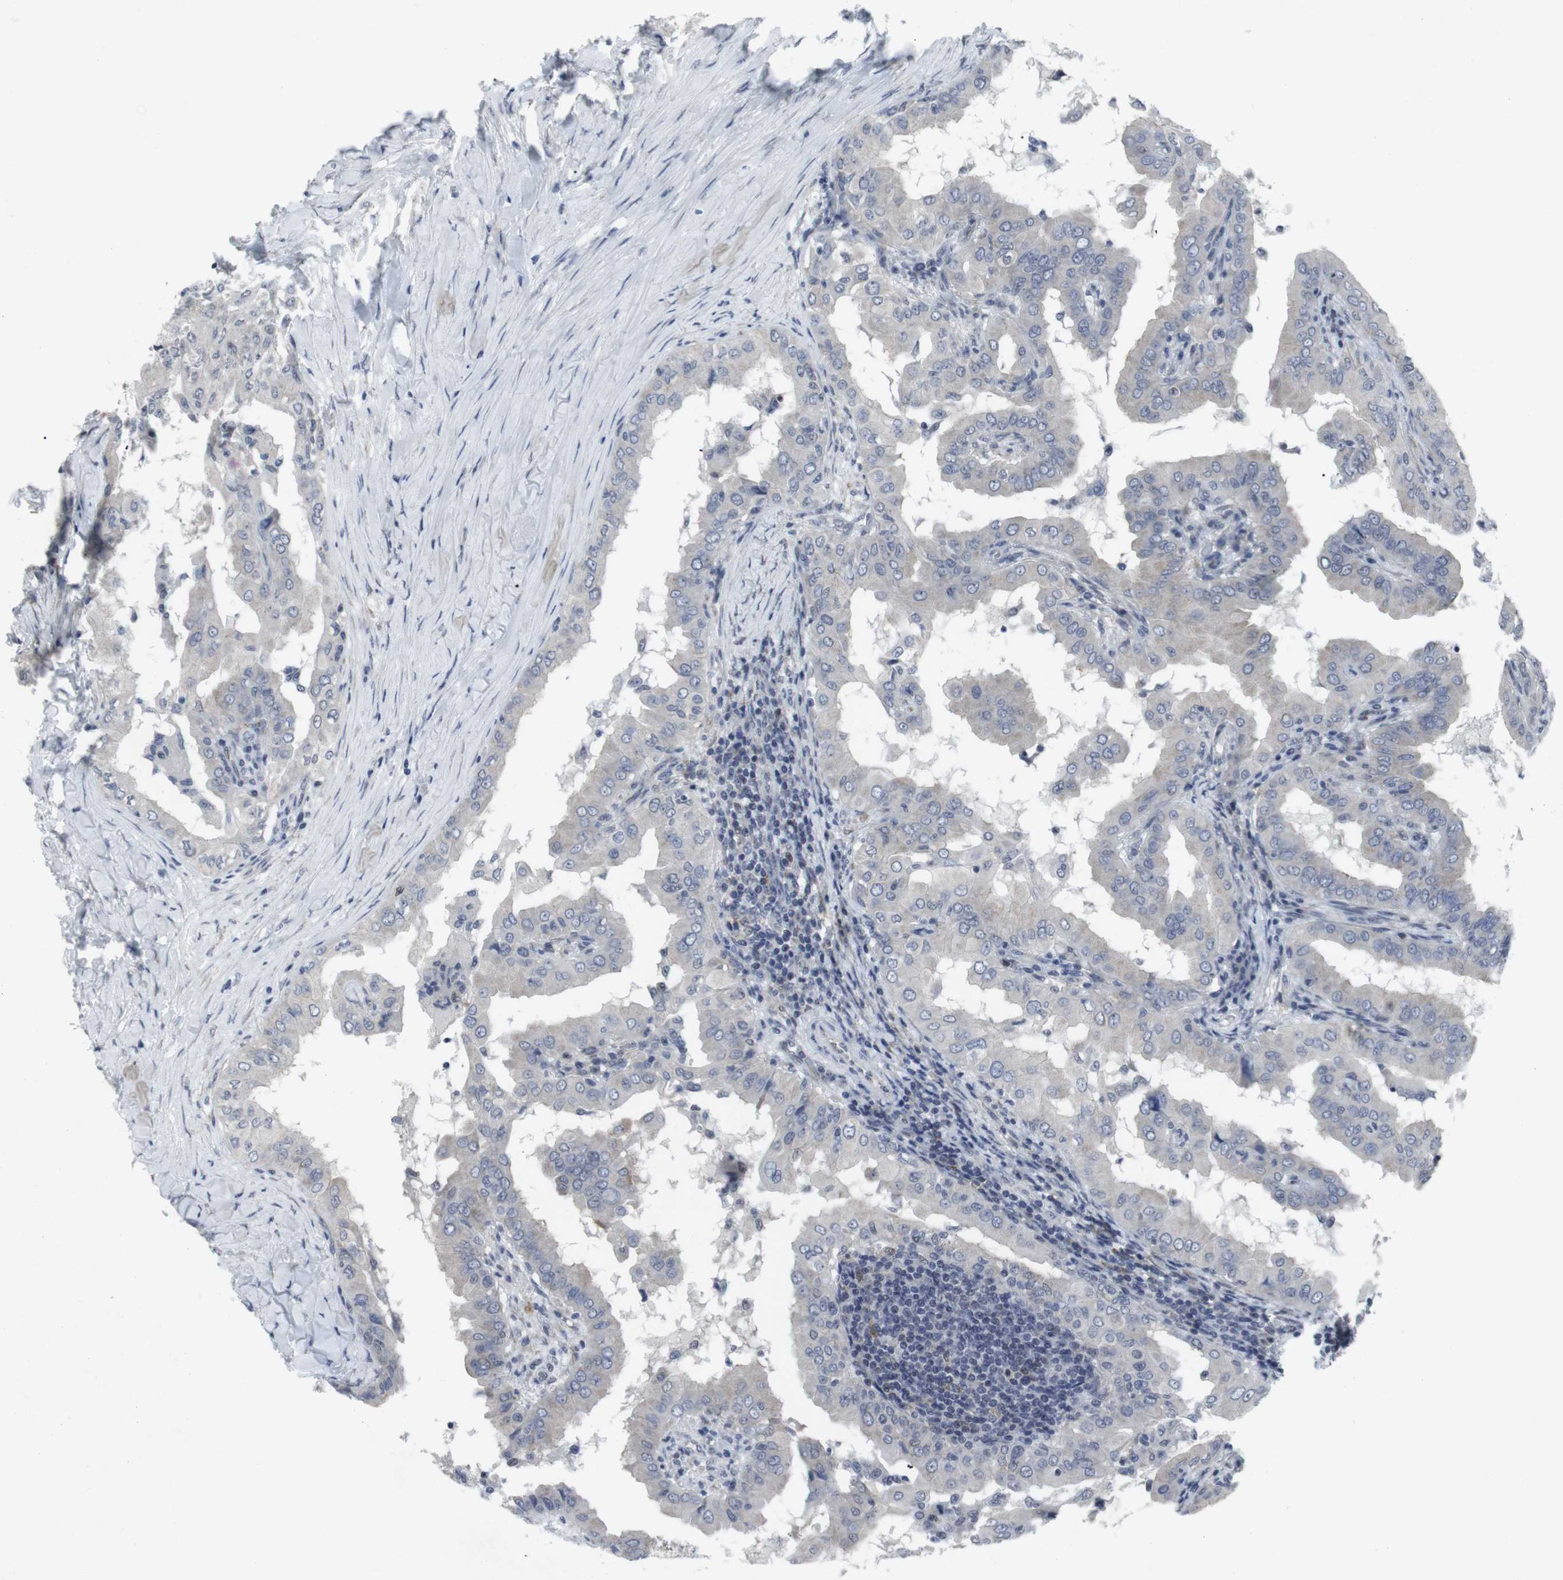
{"staining": {"intensity": "negative", "quantity": "none", "location": "none"}, "tissue": "thyroid cancer", "cell_type": "Tumor cells", "image_type": "cancer", "snomed": [{"axis": "morphology", "description": "Papillary adenocarcinoma, NOS"}, {"axis": "topography", "description": "Thyroid gland"}], "caption": "The histopathology image displays no significant staining in tumor cells of thyroid cancer (papillary adenocarcinoma).", "gene": "GEMIN2", "patient": {"sex": "male", "age": 33}}